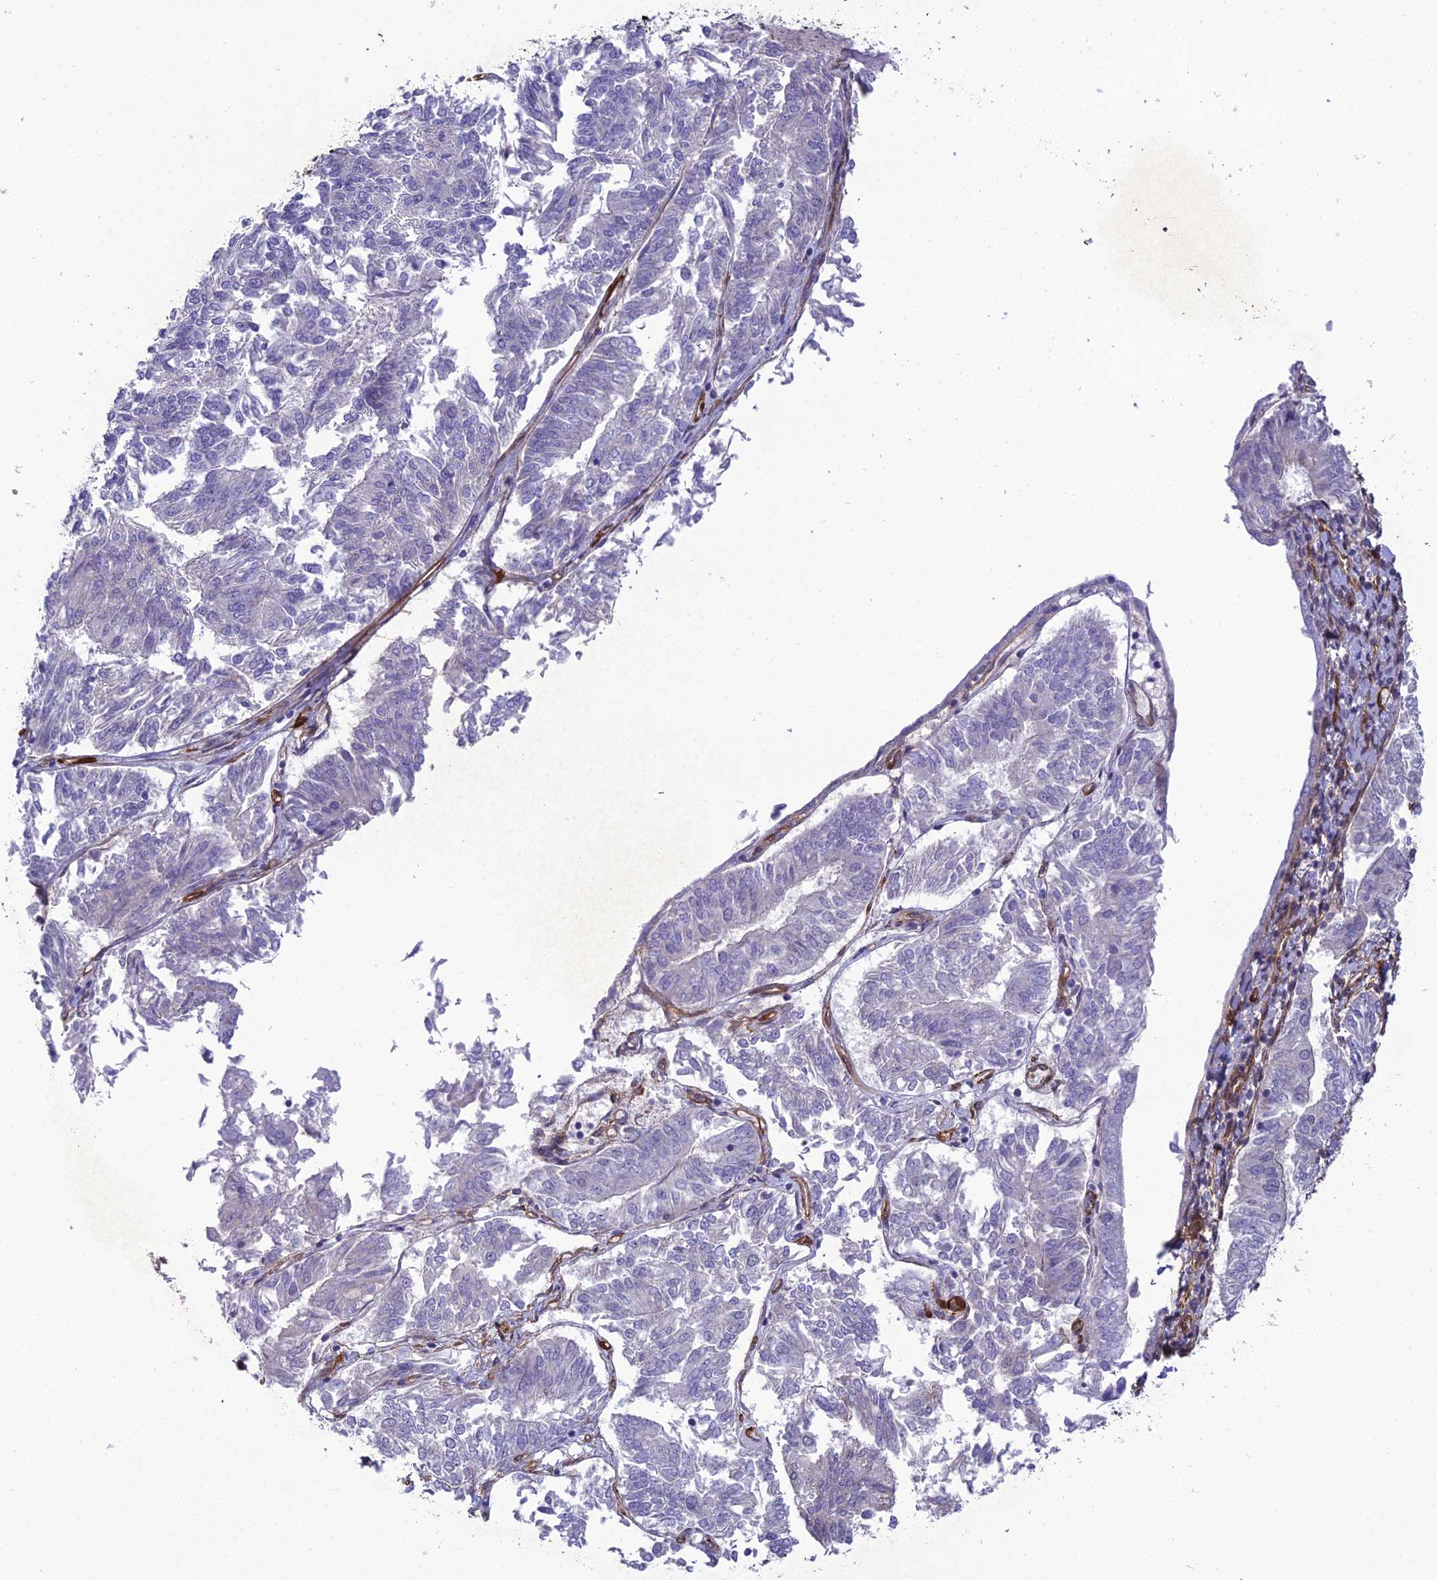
{"staining": {"intensity": "negative", "quantity": "none", "location": "none"}, "tissue": "endometrial cancer", "cell_type": "Tumor cells", "image_type": "cancer", "snomed": [{"axis": "morphology", "description": "Adenocarcinoma, NOS"}, {"axis": "topography", "description": "Endometrium"}], "caption": "Tumor cells show no significant protein staining in endometrial adenocarcinoma.", "gene": "TNS1", "patient": {"sex": "female", "age": 58}}